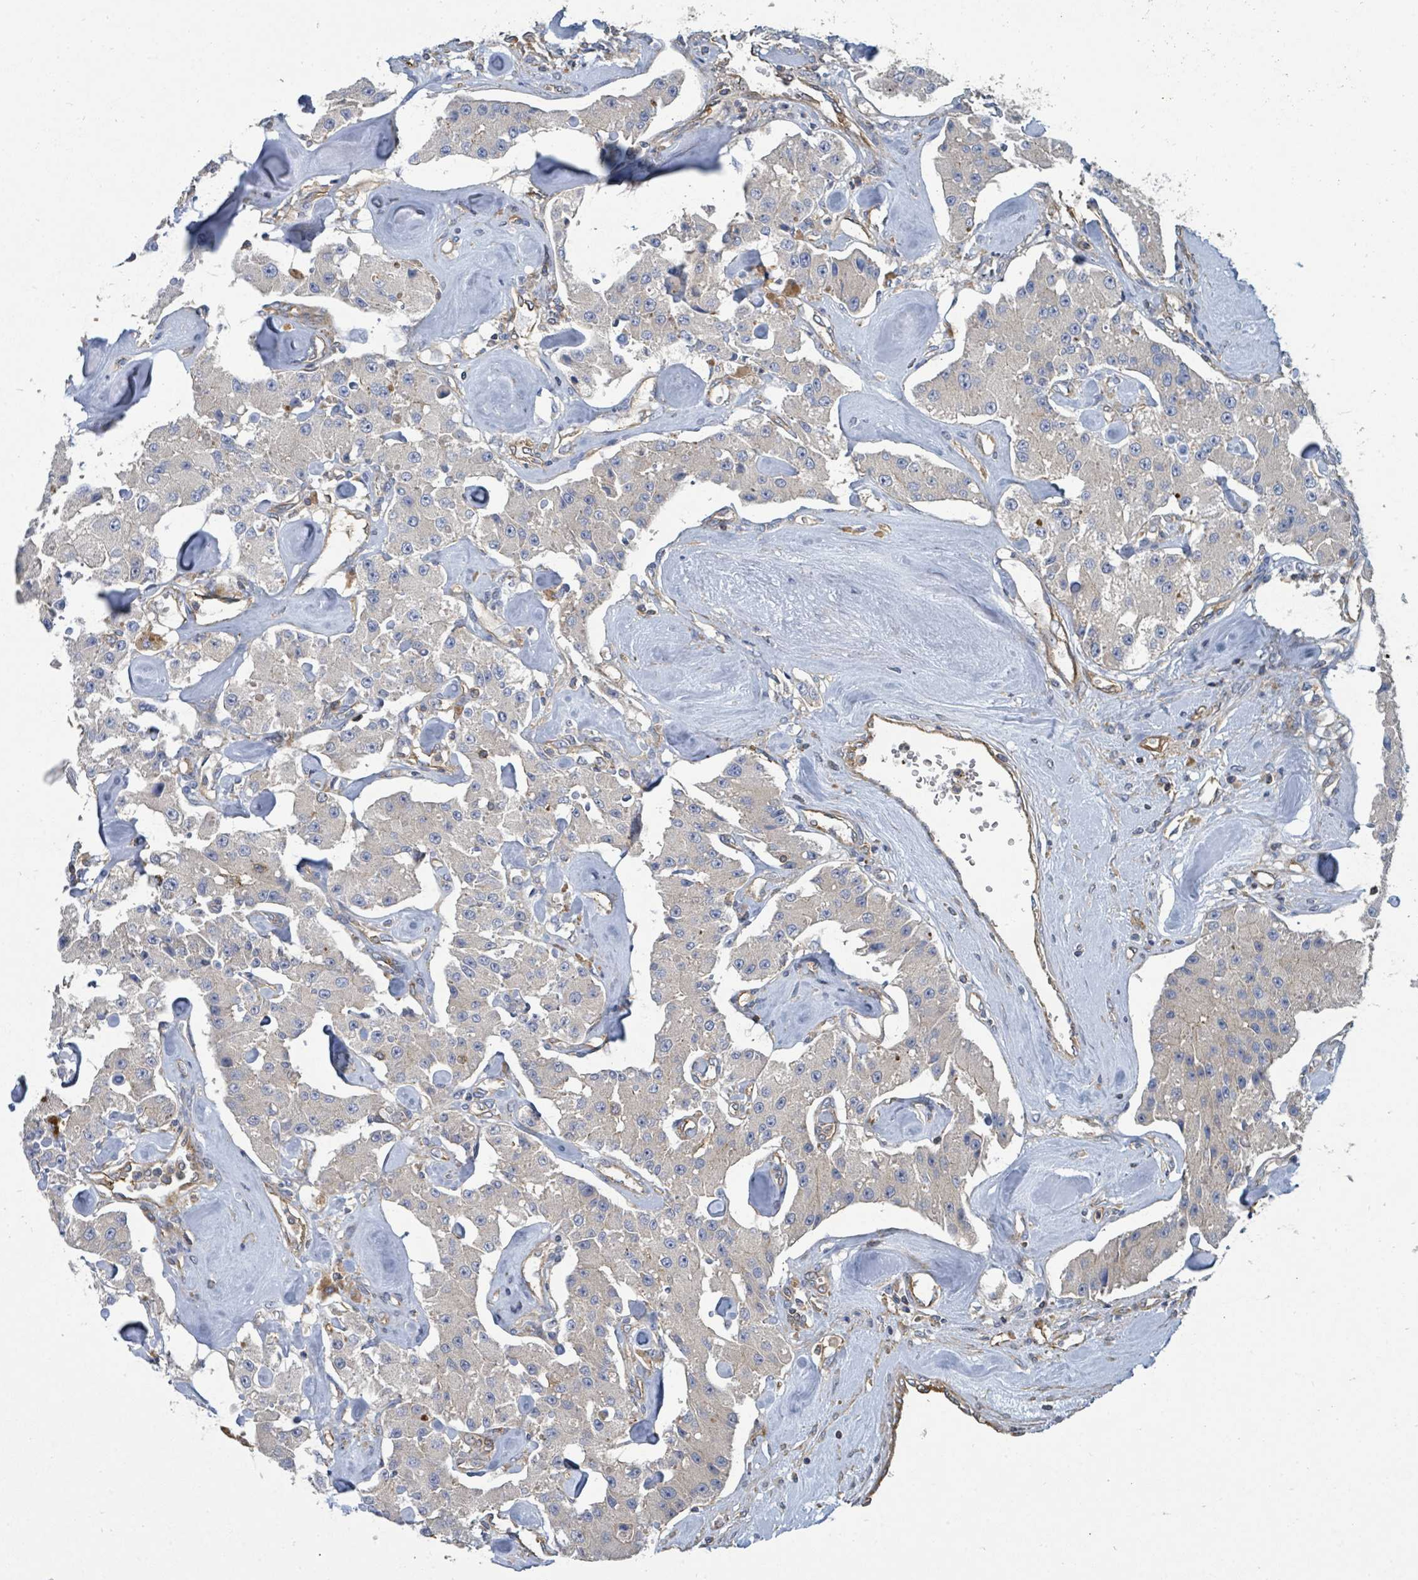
{"staining": {"intensity": "negative", "quantity": "none", "location": "none"}, "tissue": "carcinoid", "cell_type": "Tumor cells", "image_type": "cancer", "snomed": [{"axis": "morphology", "description": "Carcinoid, malignant, NOS"}, {"axis": "topography", "description": "Pancreas"}], "caption": "The IHC micrograph has no significant staining in tumor cells of carcinoid tissue.", "gene": "BOLA2B", "patient": {"sex": "male", "age": 41}}